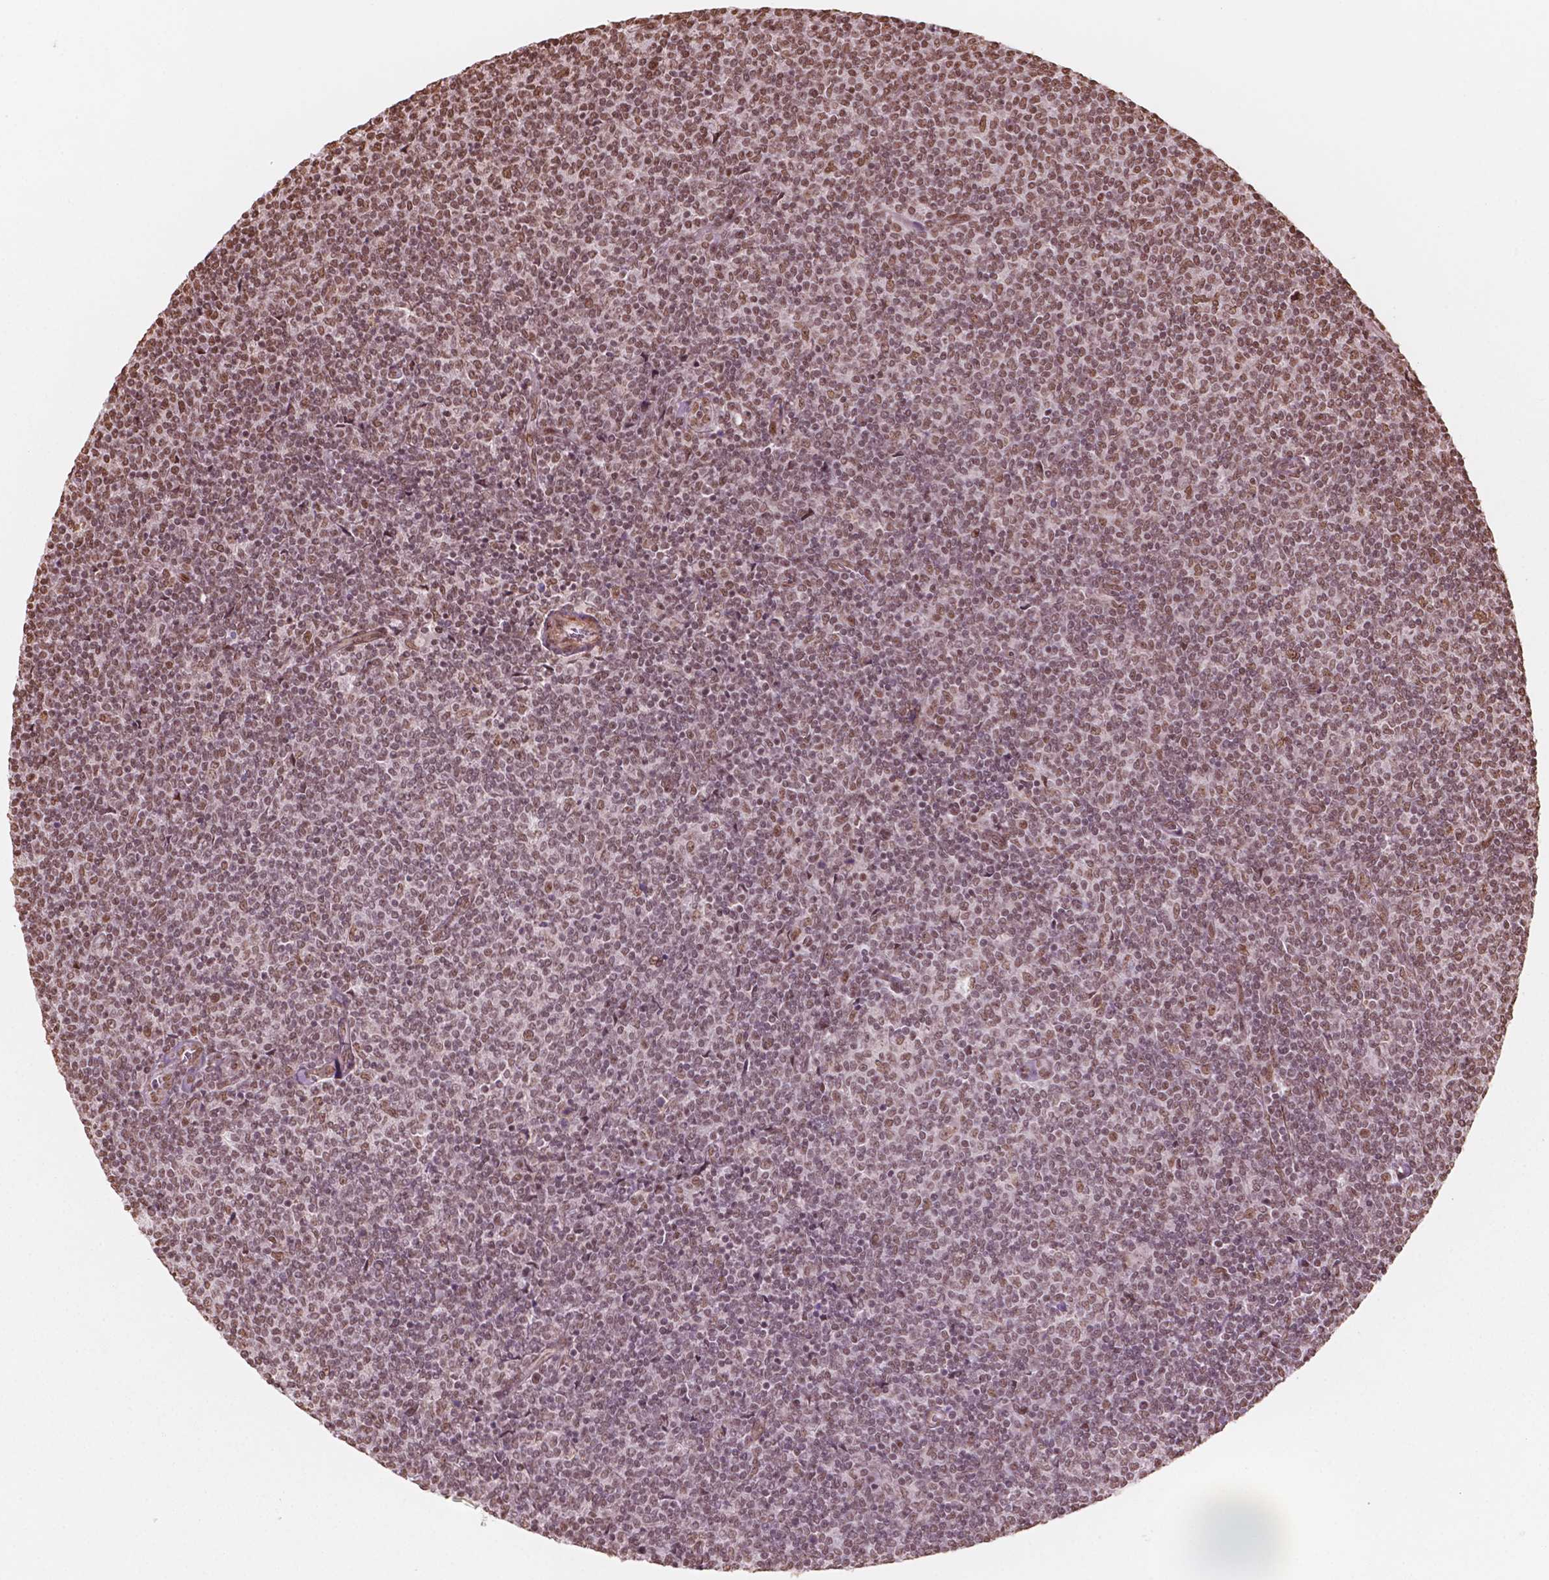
{"staining": {"intensity": "moderate", "quantity": ">75%", "location": "nuclear"}, "tissue": "lymphoma", "cell_type": "Tumor cells", "image_type": "cancer", "snomed": [{"axis": "morphology", "description": "Malignant lymphoma, non-Hodgkin's type, Low grade"}, {"axis": "topography", "description": "Lymph node"}], "caption": "Immunohistochemical staining of lymphoma demonstrates moderate nuclear protein staining in about >75% of tumor cells.", "gene": "GTF3C5", "patient": {"sex": "male", "age": 52}}